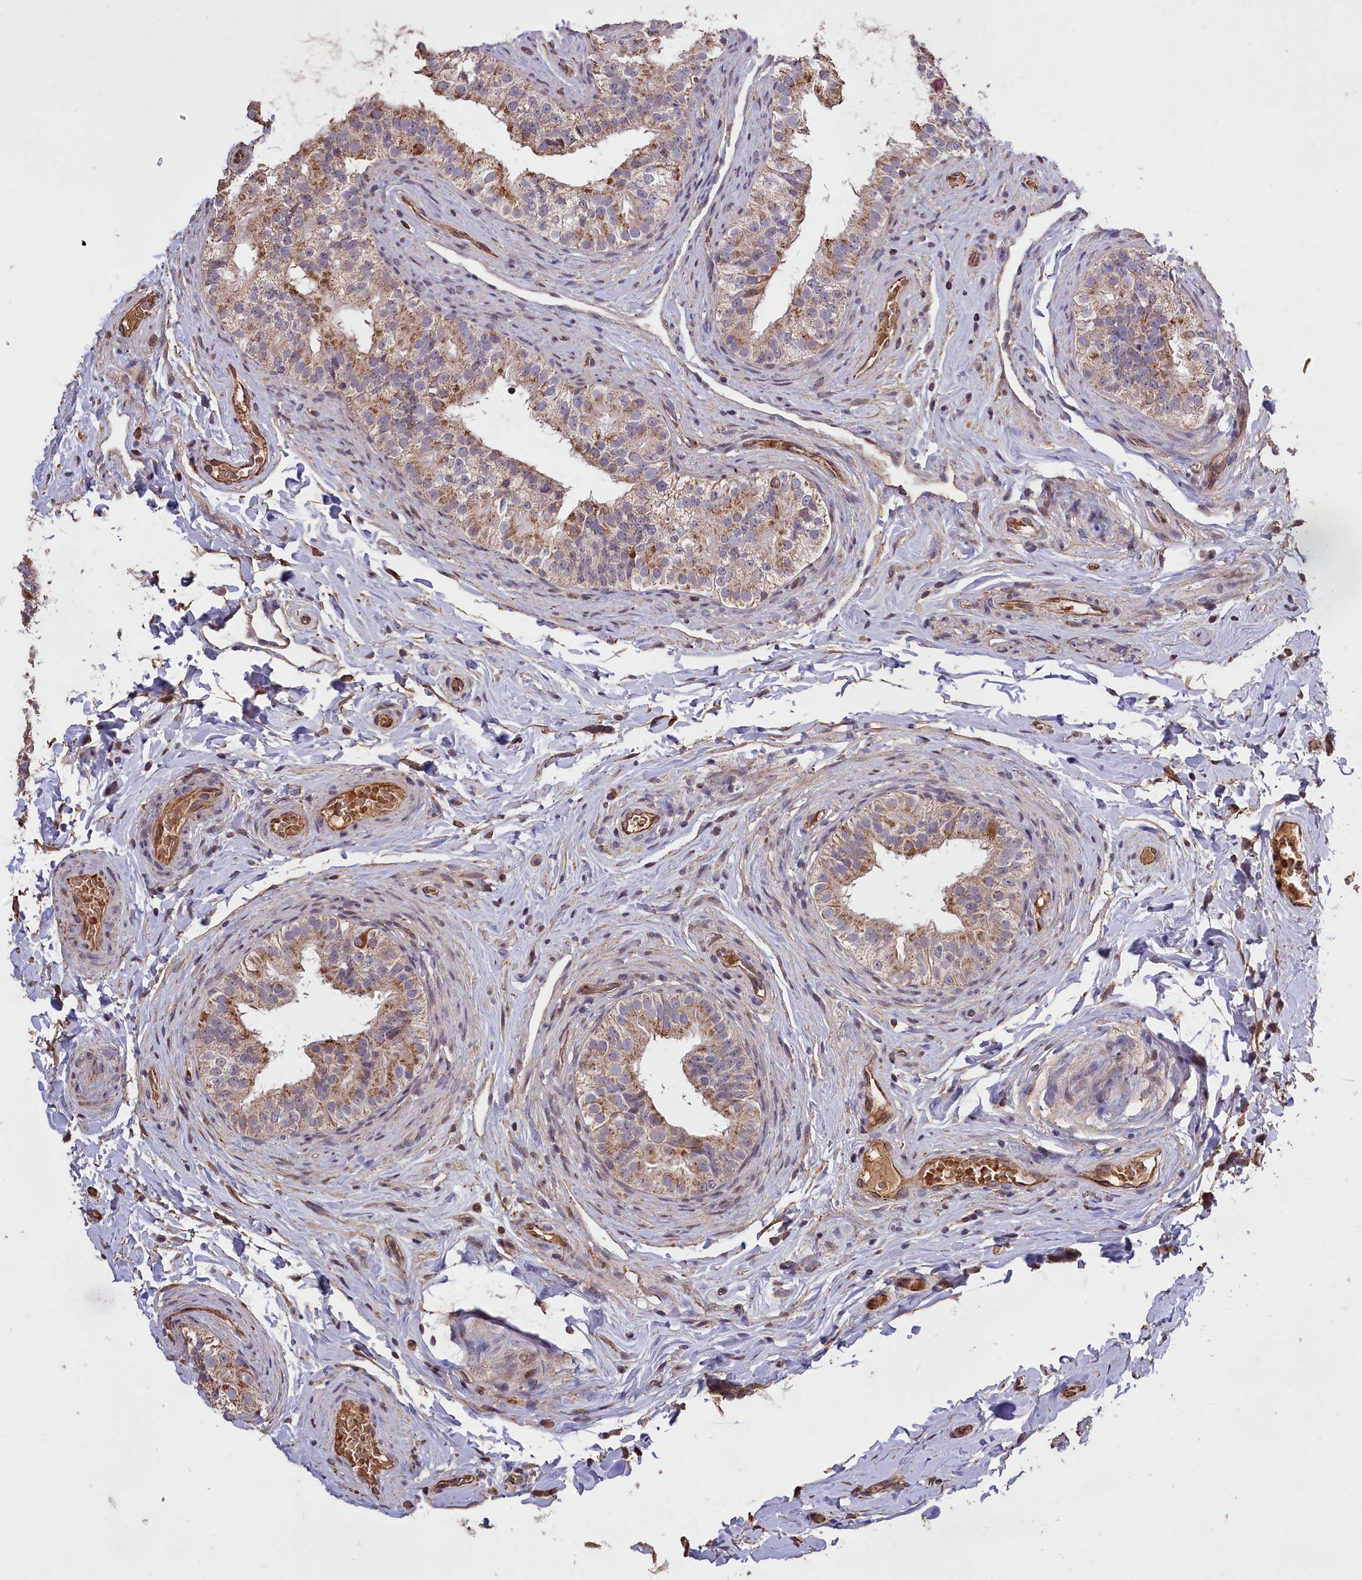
{"staining": {"intensity": "moderate", "quantity": "25%-75%", "location": "cytoplasmic/membranous"}, "tissue": "epididymis", "cell_type": "Glandular cells", "image_type": "normal", "snomed": [{"axis": "morphology", "description": "Normal tissue, NOS"}, {"axis": "topography", "description": "Epididymis"}], "caption": "Brown immunohistochemical staining in normal epididymis demonstrates moderate cytoplasmic/membranous positivity in about 25%-75% of glandular cells.", "gene": "CLRN2", "patient": {"sex": "male", "age": 49}}